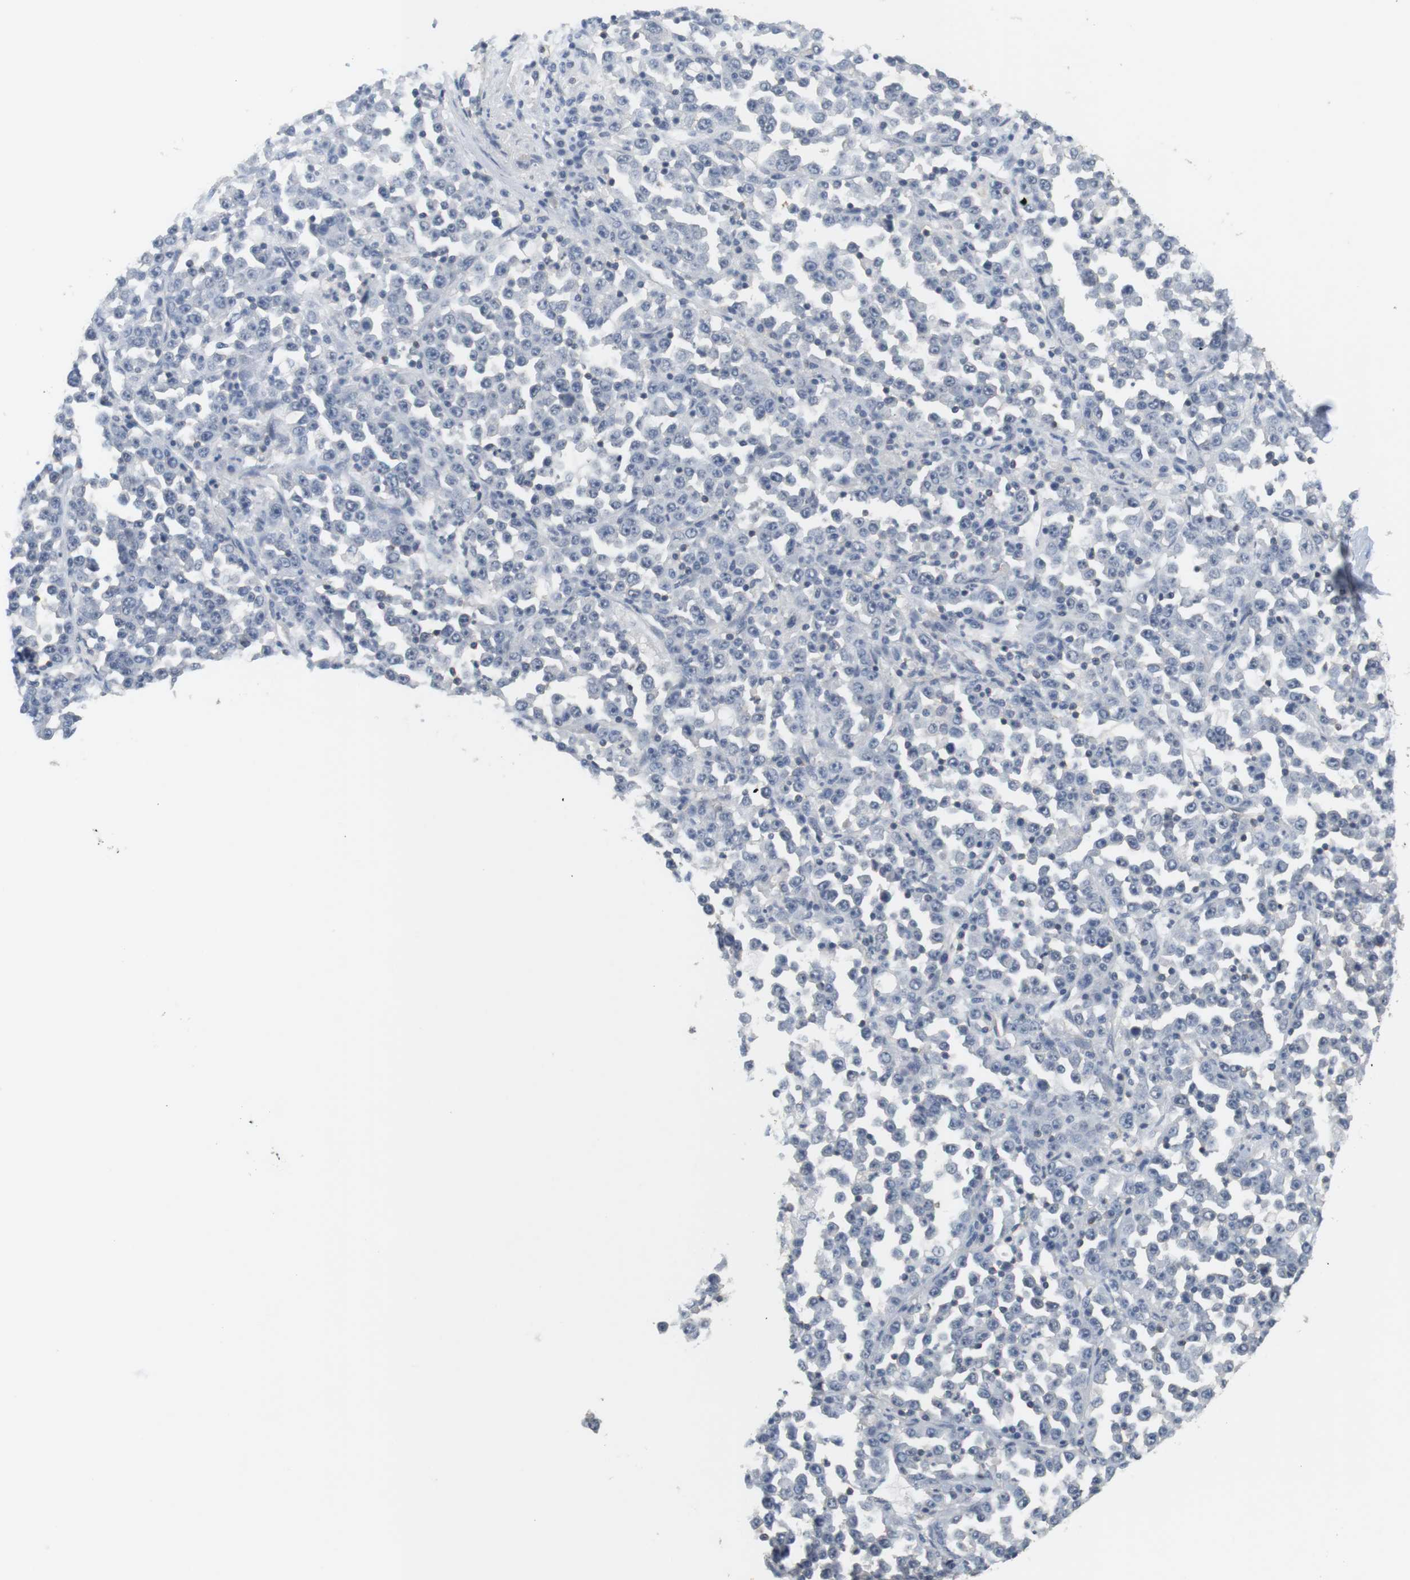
{"staining": {"intensity": "negative", "quantity": "none", "location": "none"}, "tissue": "stomach cancer", "cell_type": "Tumor cells", "image_type": "cancer", "snomed": [{"axis": "morphology", "description": "Normal tissue, NOS"}, {"axis": "morphology", "description": "Adenocarcinoma, NOS"}, {"axis": "topography", "description": "Stomach, upper"}, {"axis": "topography", "description": "Stomach"}], "caption": "IHC histopathology image of neoplastic tissue: stomach cancer stained with DAB shows no significant protein expression in tumor cells.", "gene": "OSR1", "patient": {"sex": "male", "age": 59}}